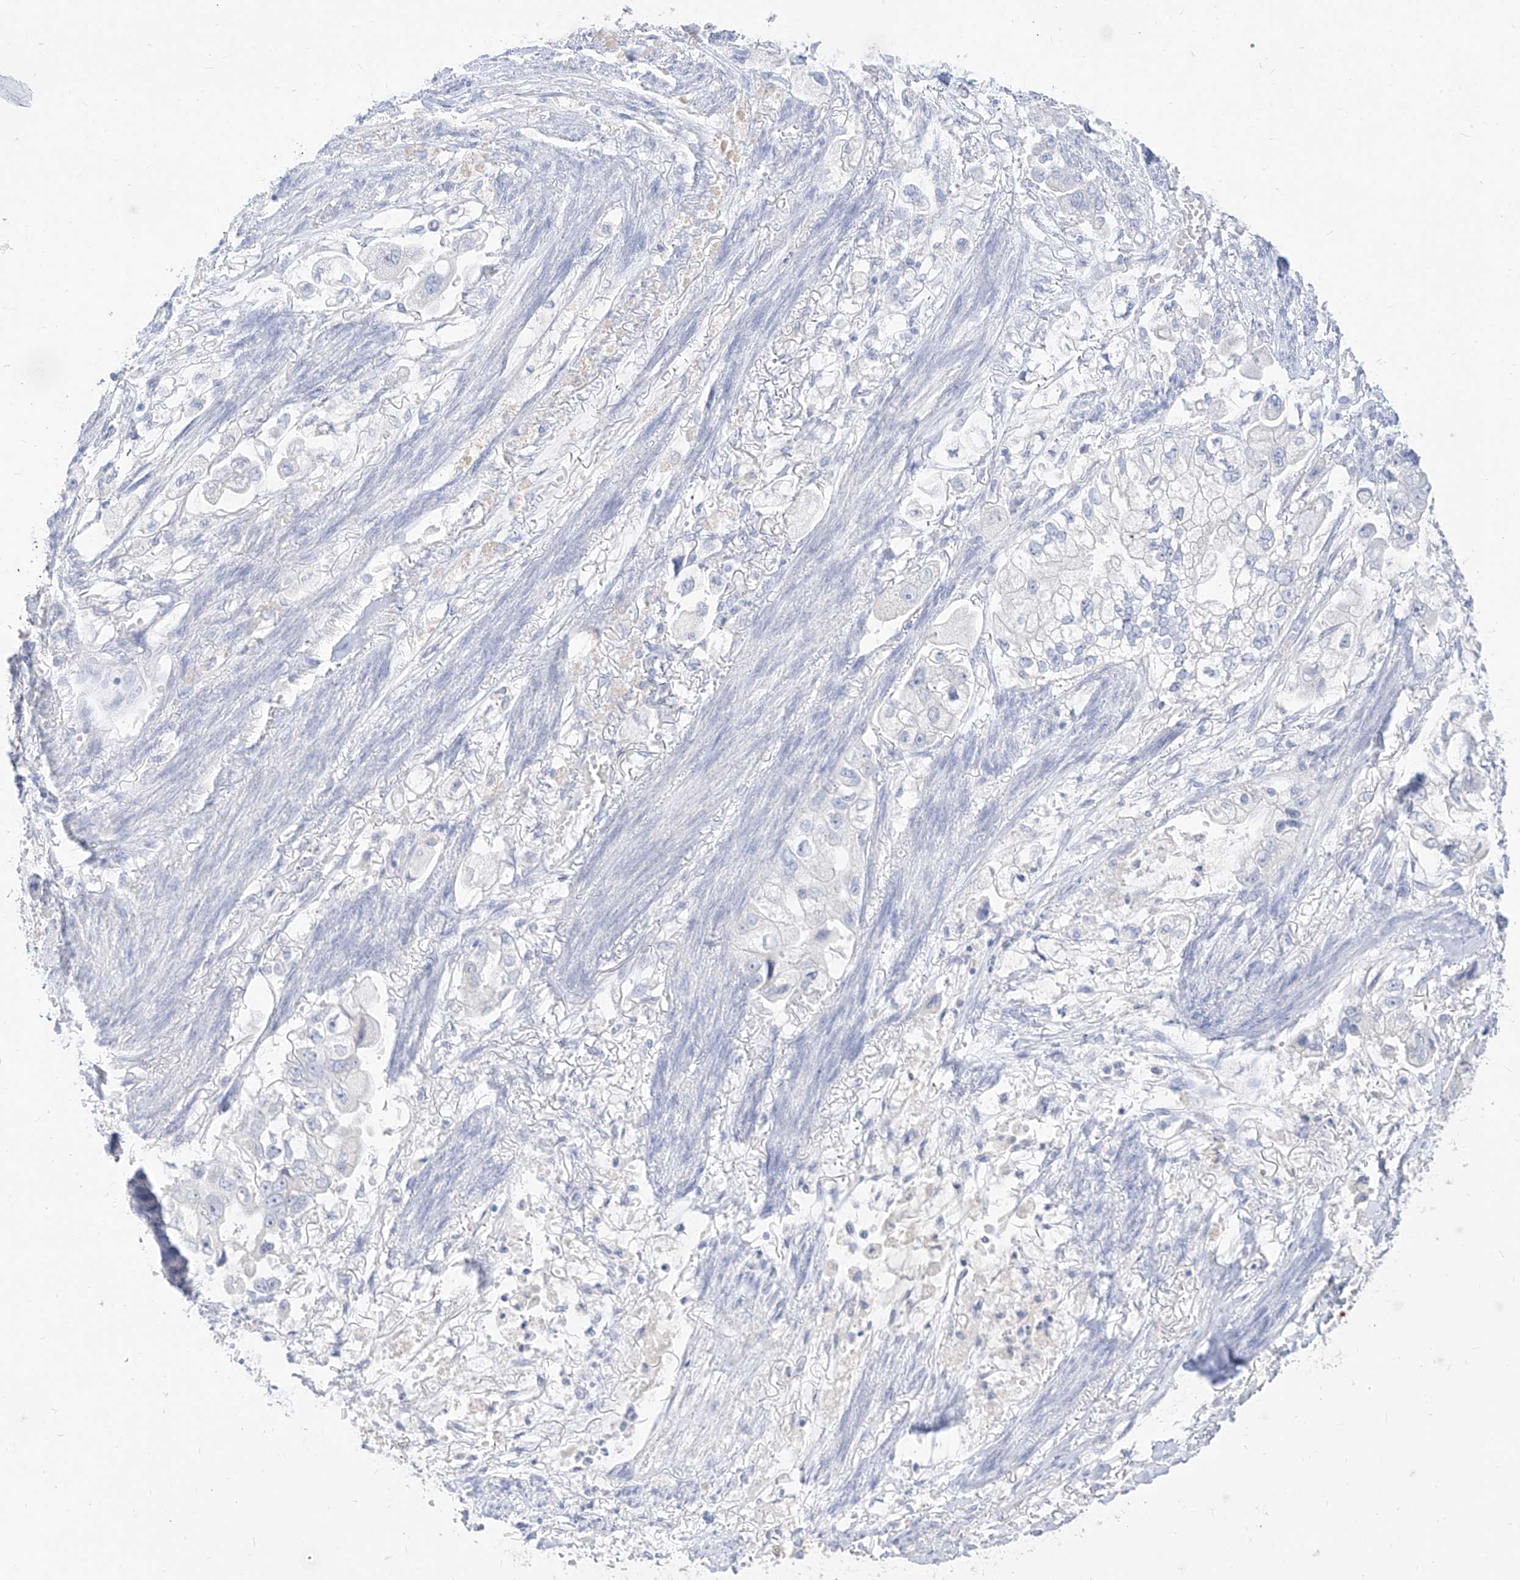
{"staining": {"intensity": "negative", "quantity": "none", "location": "none"}, "tissue": "stomach cancer", "cell_type": "Tumor cells", "image_type": "cancer", "snomed": [{"axis": "morphology", "description": "Adenocarcinoma, NOS"}, {"axis": "topography", "description": "Stomach"}], "caption": "Micrograph shows no significant protein positivity in tumor cells of stomach adenocarcinoma. (Immunohistochemistry (ihc), brightfield microscopy, high magnification).", "gene": "ARHGEF40", "patient": {"sex": "male", "age": 62}}